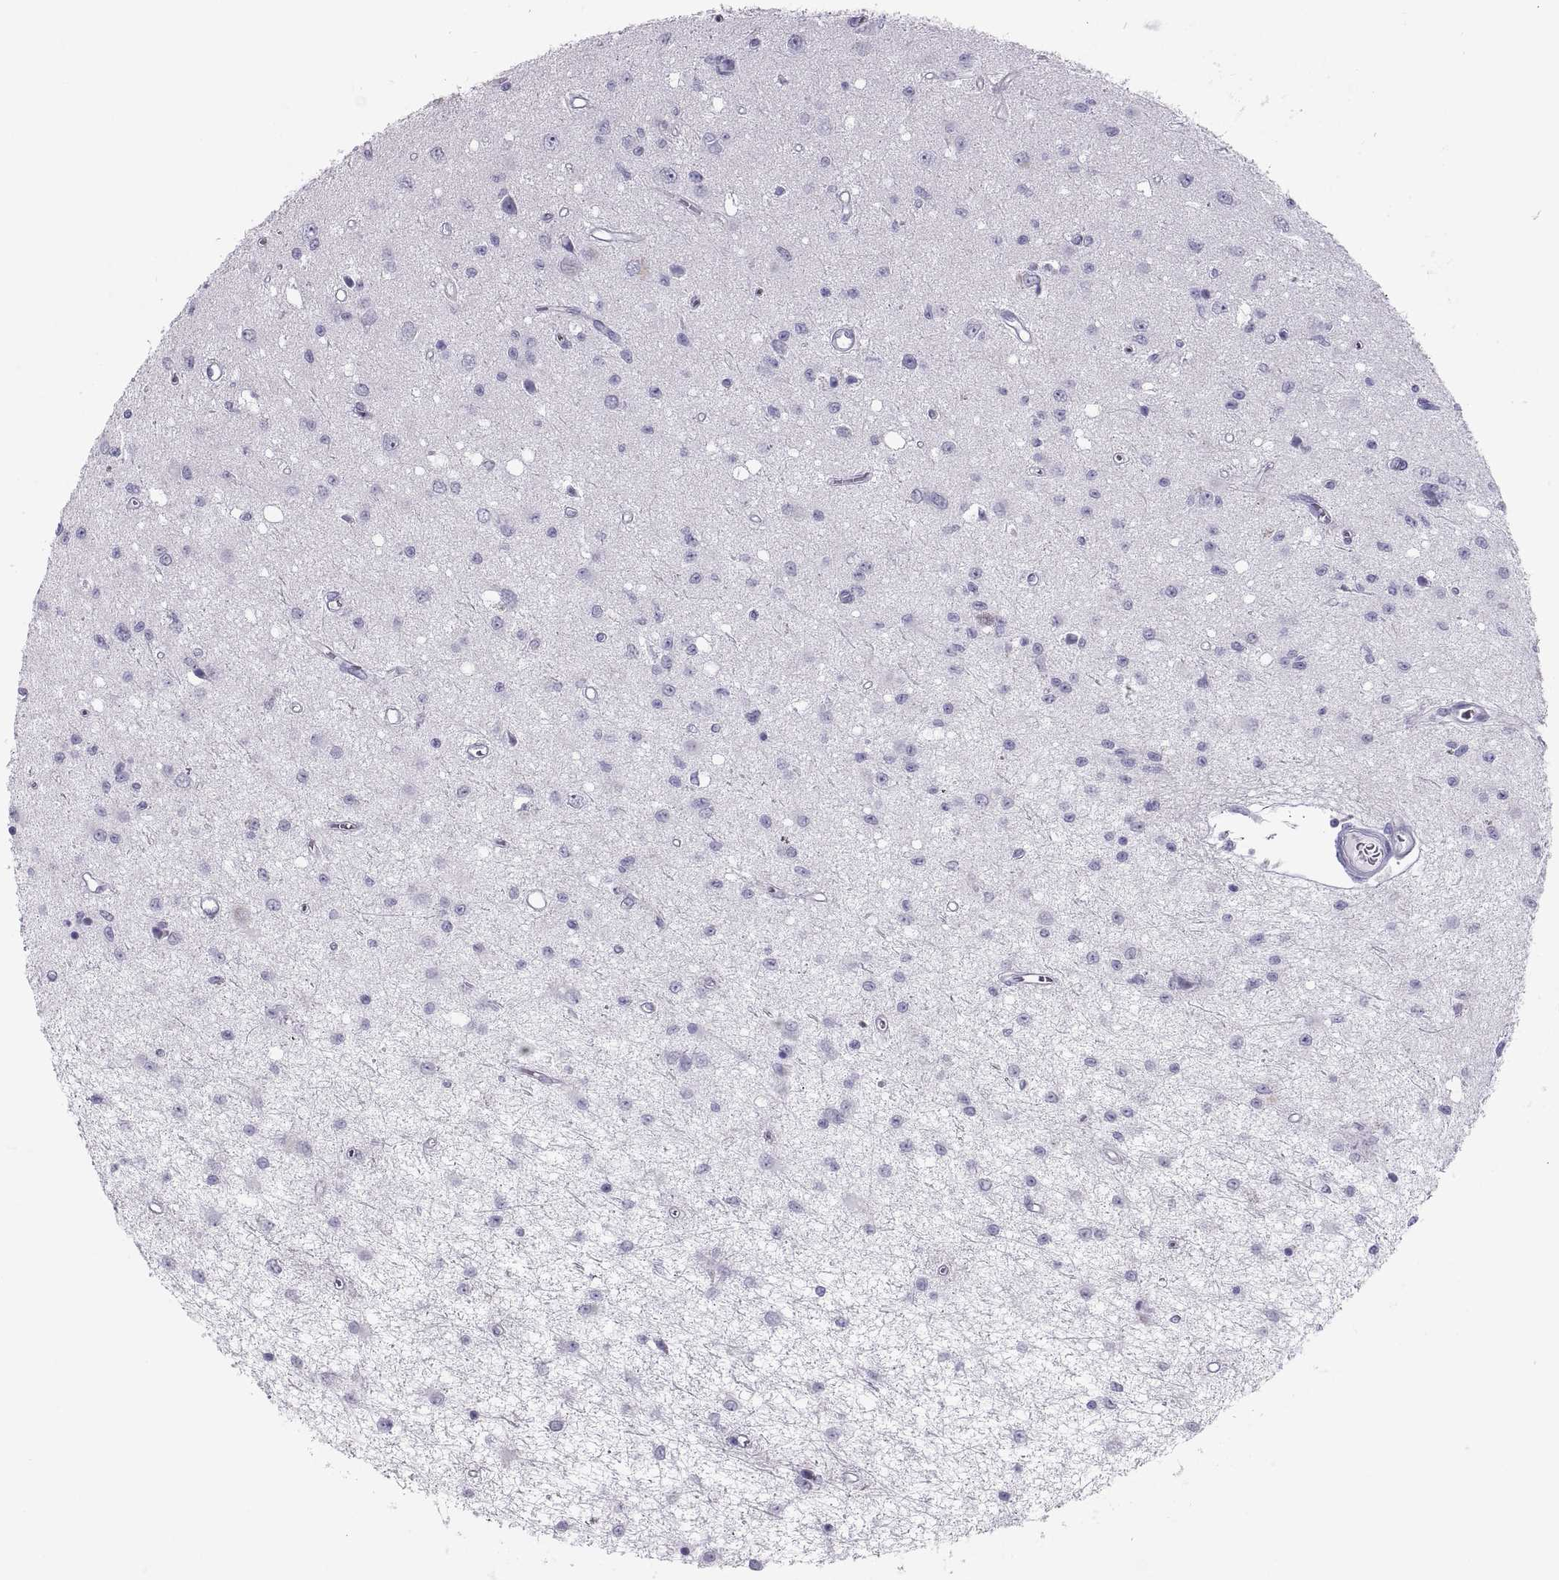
{"staining": {"intensity": "negative", "quantity": "none", "location": "none"}, "tissue": "glioma", "cell_type": "Tumor cells", "image_type": "cancer", "snomed": [{"axis": "morphology", "description": "Glioma, malignant, Low grade"}, {"axis": "topography", "description": "Brain"}], "caption": "The IHC photomicrograph has no significant expression in tumor cells of low-grade glioma (malignant) tissue.", "gene": "SEMG1", "patient": {"sex": "female", "age": 45}}